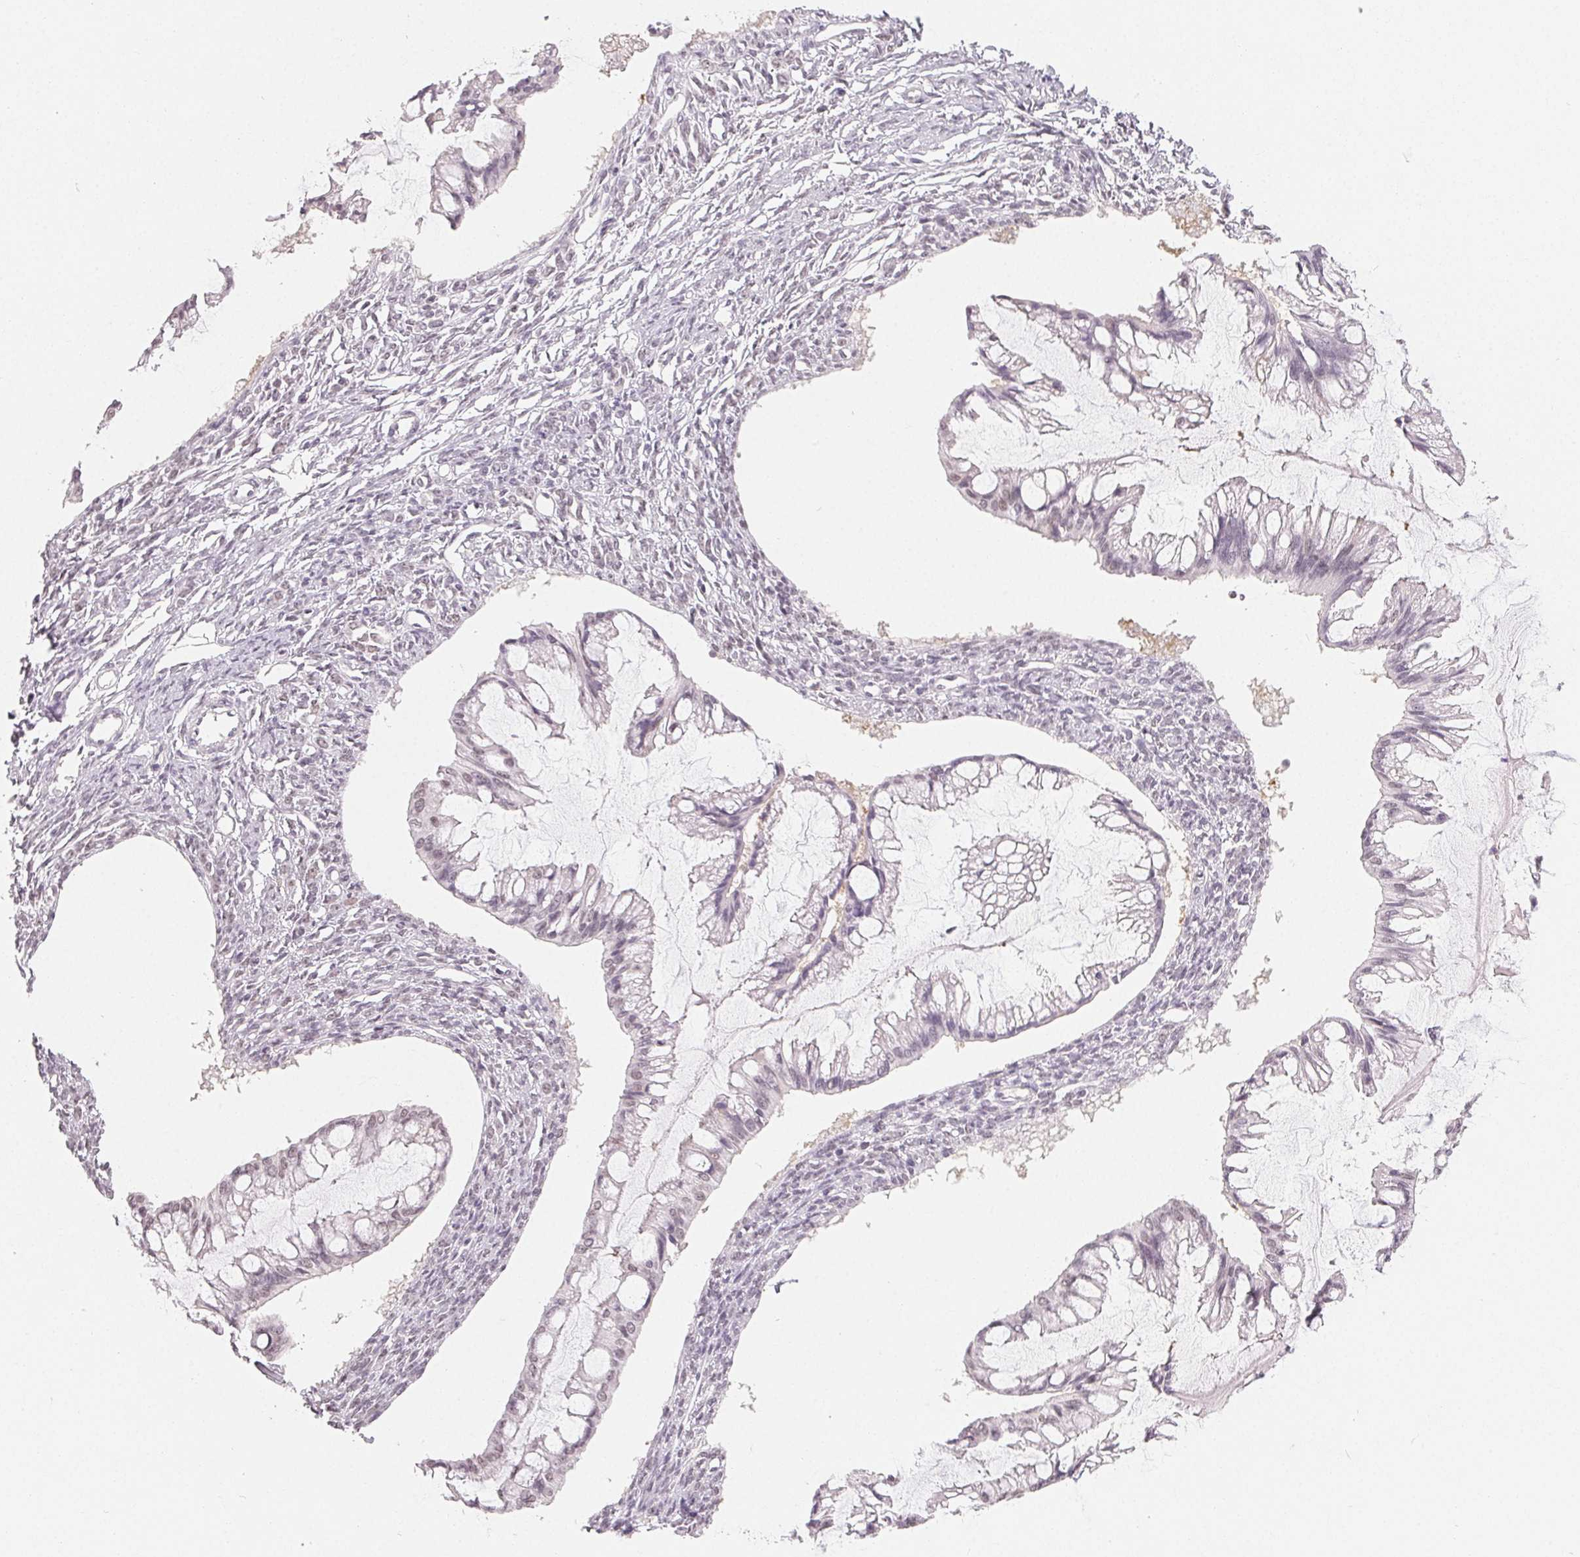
{"staining": {"intensity": "negative", "quantity": "none", "location": "none"}, "tissue": "ovarian cancer", "cell_type": "Tumor cells", "image_type": "cancer", "snomed": [{"axis": "morphology", "description": "Cystadenocarcinoma, mucinous, NOS"}, {"axis": "topography", "description": "Ovary"}], "caption": "Ovarian cancer stained for a protein using immunohistochemistry displays no expression tumor cells.", "gene": "NXF3", "patient": {"sex": "female", "age": 73}}